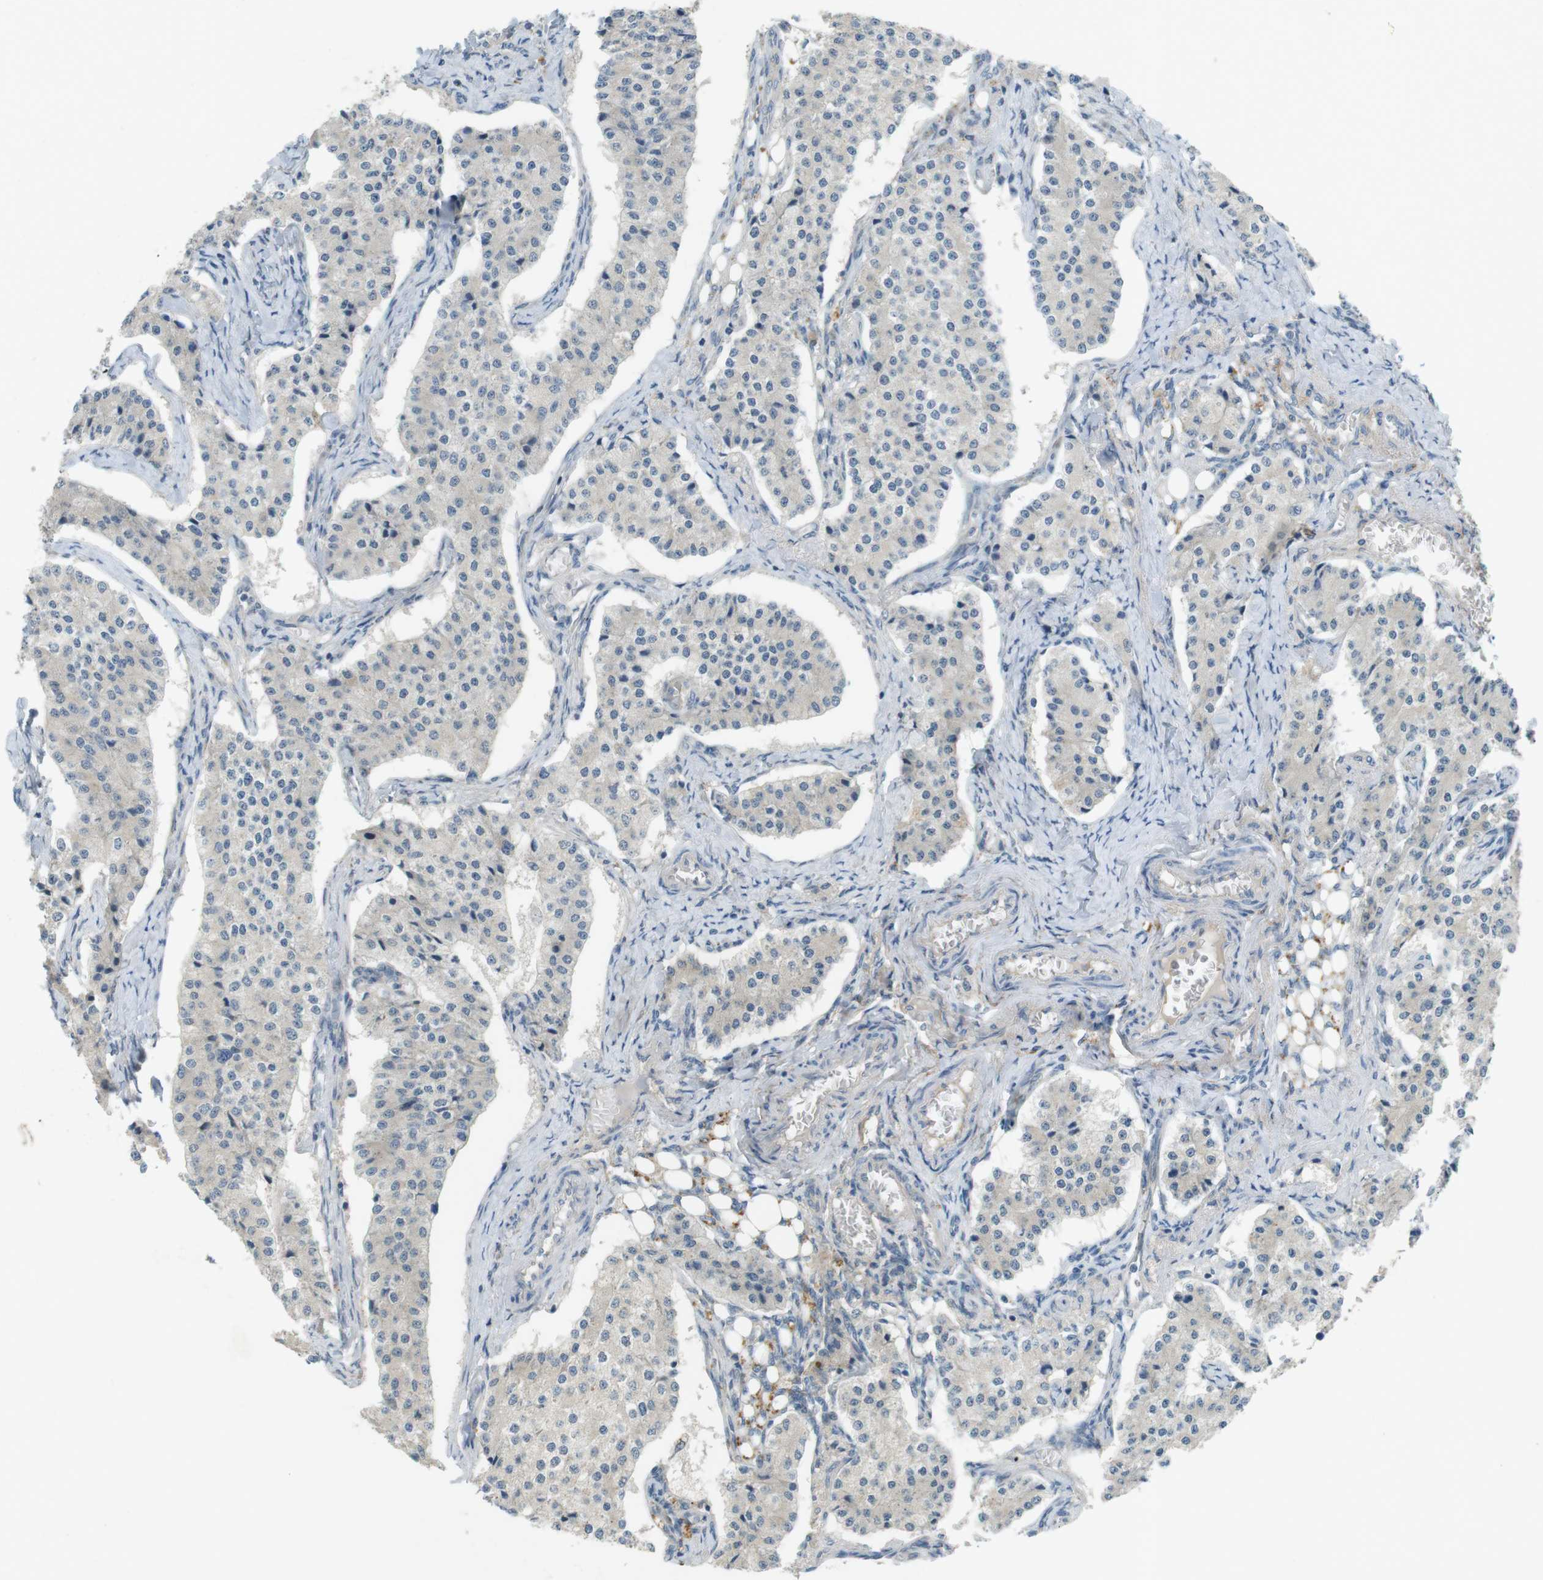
{"staining": {"intensity": "negative", "quantity": "none", "location": "none"}, "tissue": "carcinoid", "cell_type": "Tumor cells", "image_type": "cancer", "snomed": [{"axis": "morphology", "description": "Carcinoid, malignant, NOS"}, {"axis": "topography", "description": "Colon"}], "caption": "DAB immunohistochemical staining of human carcinoid reveals no significant expression in tumor cells. (Brightfield microscopy of DAB (3,3'-diaminobenzidine) immunohistochemistry at high magnification).", "gene": "UGT8", "patient": {"sex": "female", "age": 52}}